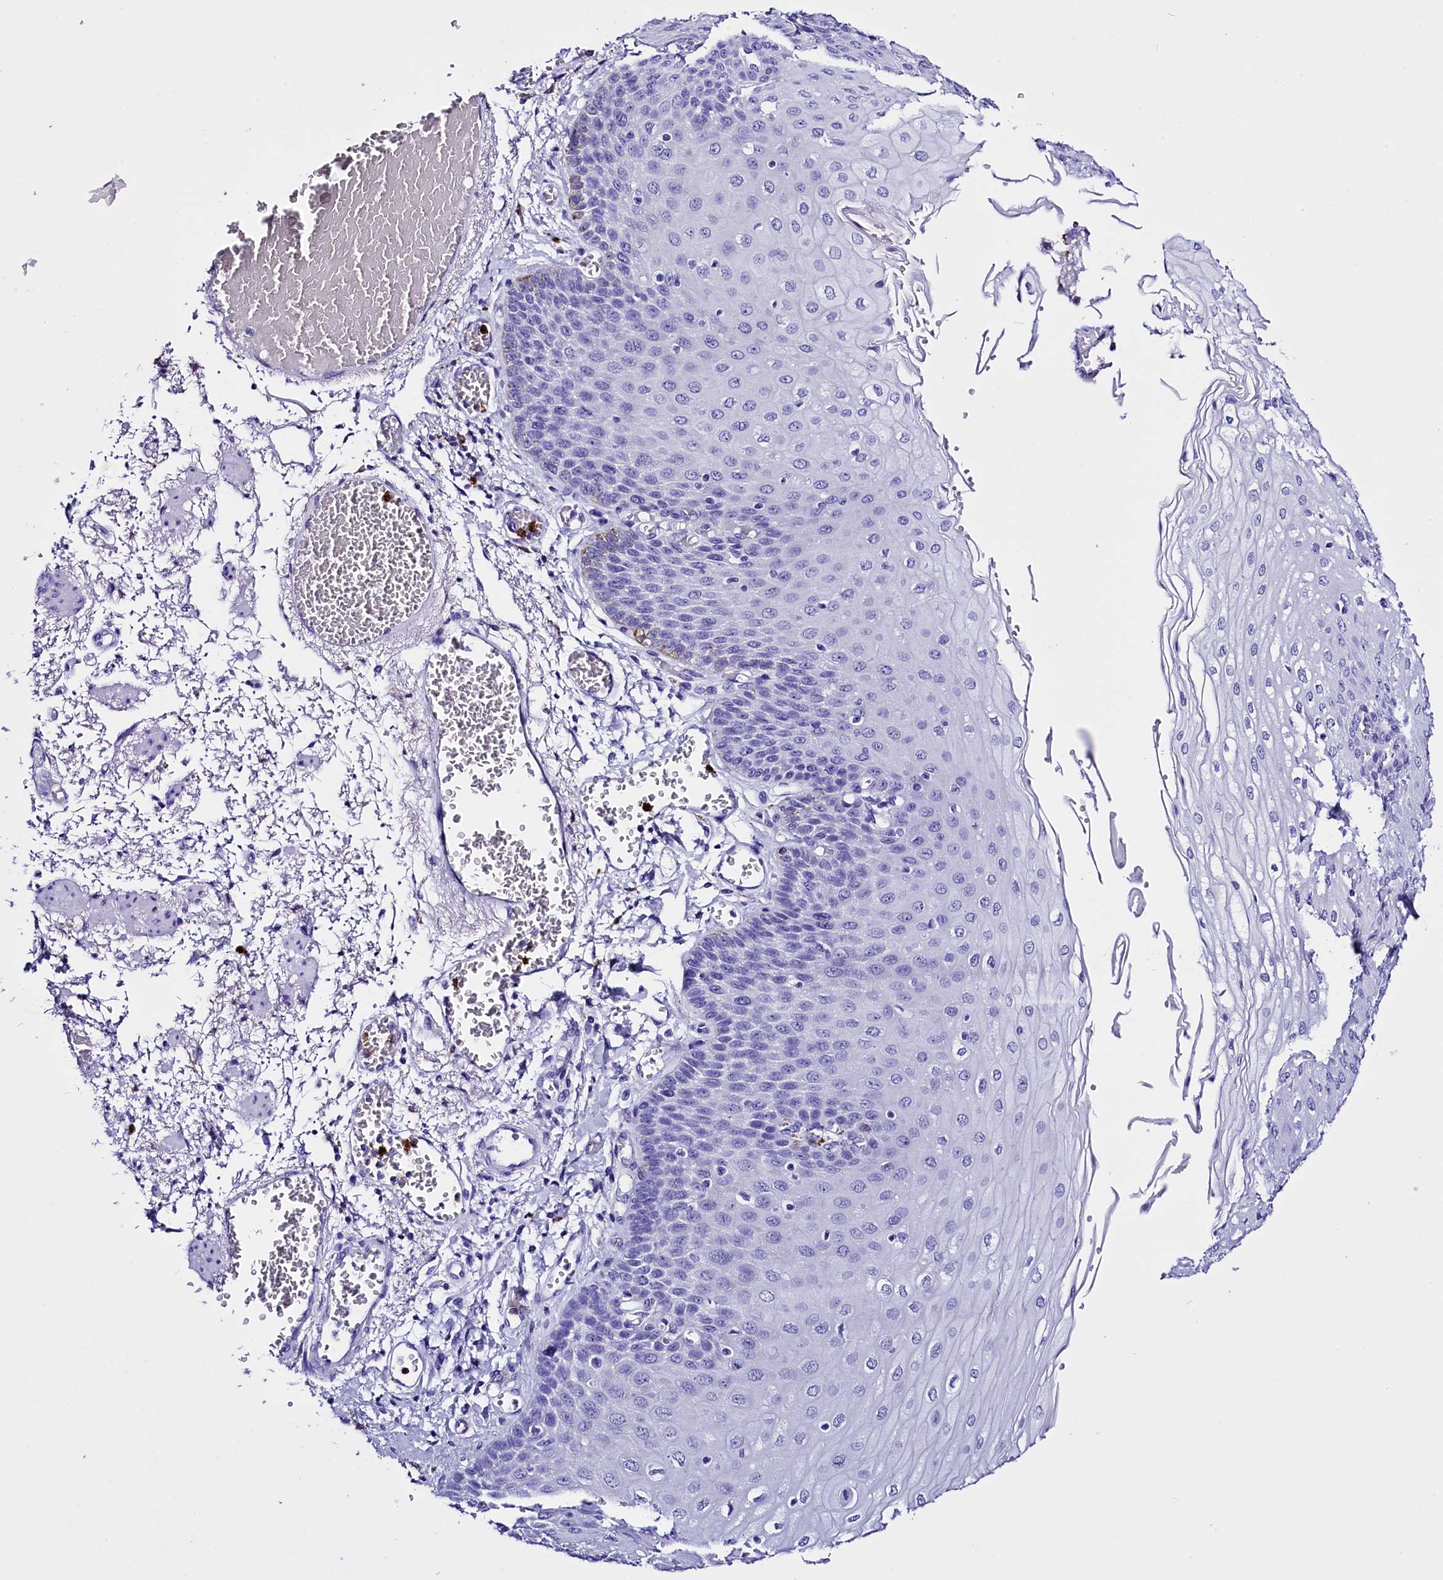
{"staining": {"intensity": "negative", "quantity": "none", "location": "none"}, "tissue": "esophagus", "cell_type": "Squamous epithelial cells", "image_type": "normal", "snomed": [{"axis": "morphology", "description": "Normal tissue, NOS"}, {"axis": "topography", "description": "Esophagus"}], "caption": "DAB (3,3'-diaminobenzidine) immunohistochemical staining of unremarkable human esophagus shows no significant staining in squamous epithelial cells. The staining is performed using DAB (3,3'-diaminobenzidine) brown chromogen with nuclei counter-stained in using hematoxylin.", "gene": "CLC", "patient": {"sex": "male", "age": 81}}